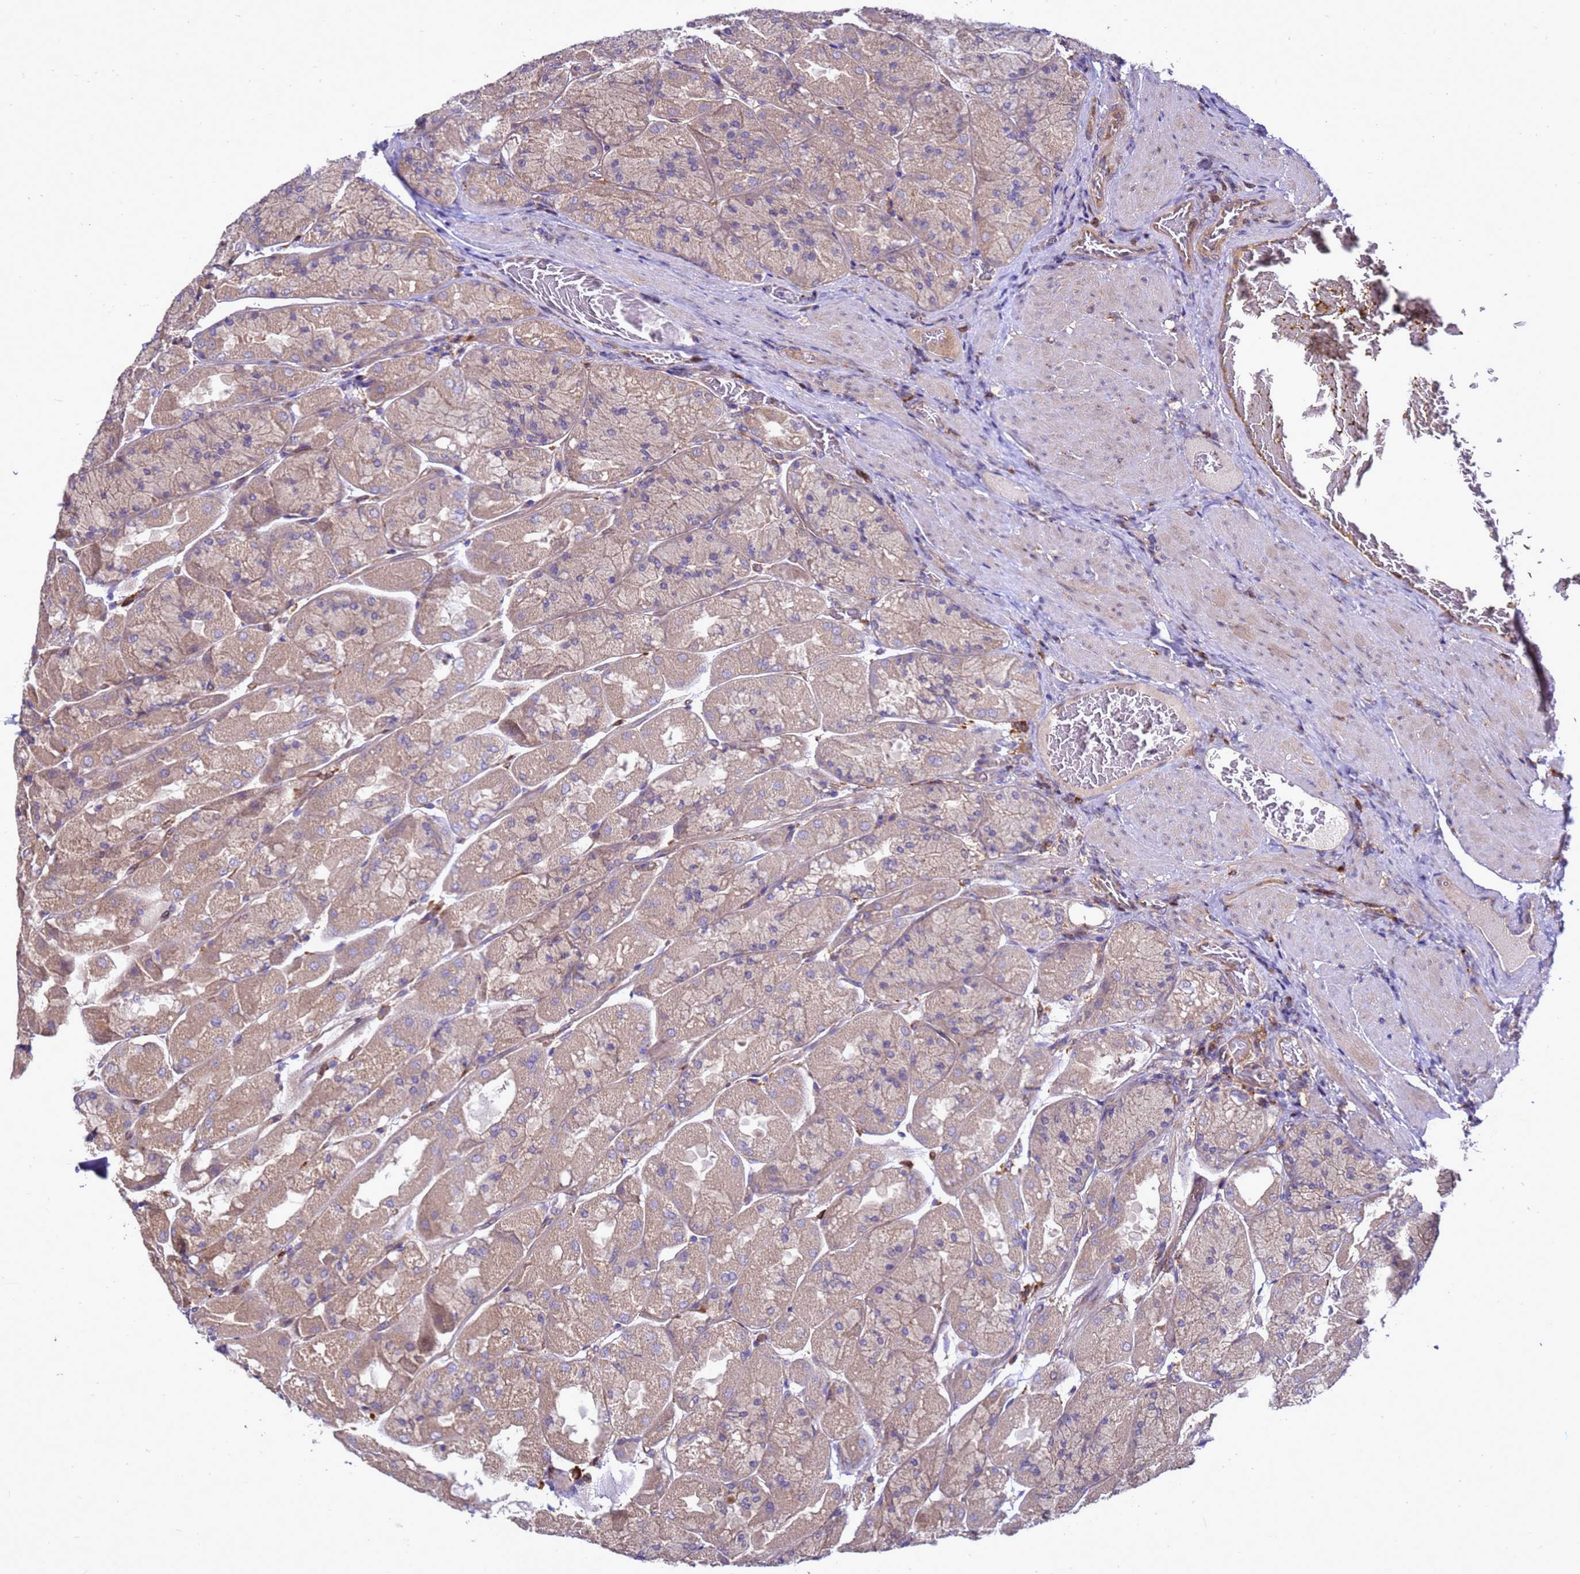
{"staining": {"intensity": "strong", "quantity": "<25%", "location": "cytoplasmic/membranous"}, "tissue": "stomach", "cell_type": "Glandular cells", "image_type": "normal", "snomed": [{"axis": "morphology", "description": "Normal tissue, NOS"}, {"axis": "topography", "description": "Stomach"}], "caption": "Immunohistochemistry of normal human stomach displays medium levels of strong cytoplasmic/membranous staining in approximately <25% of glandular cells.", "gene": "RNF215", "patient": {"sex": "female", "age": 61}}